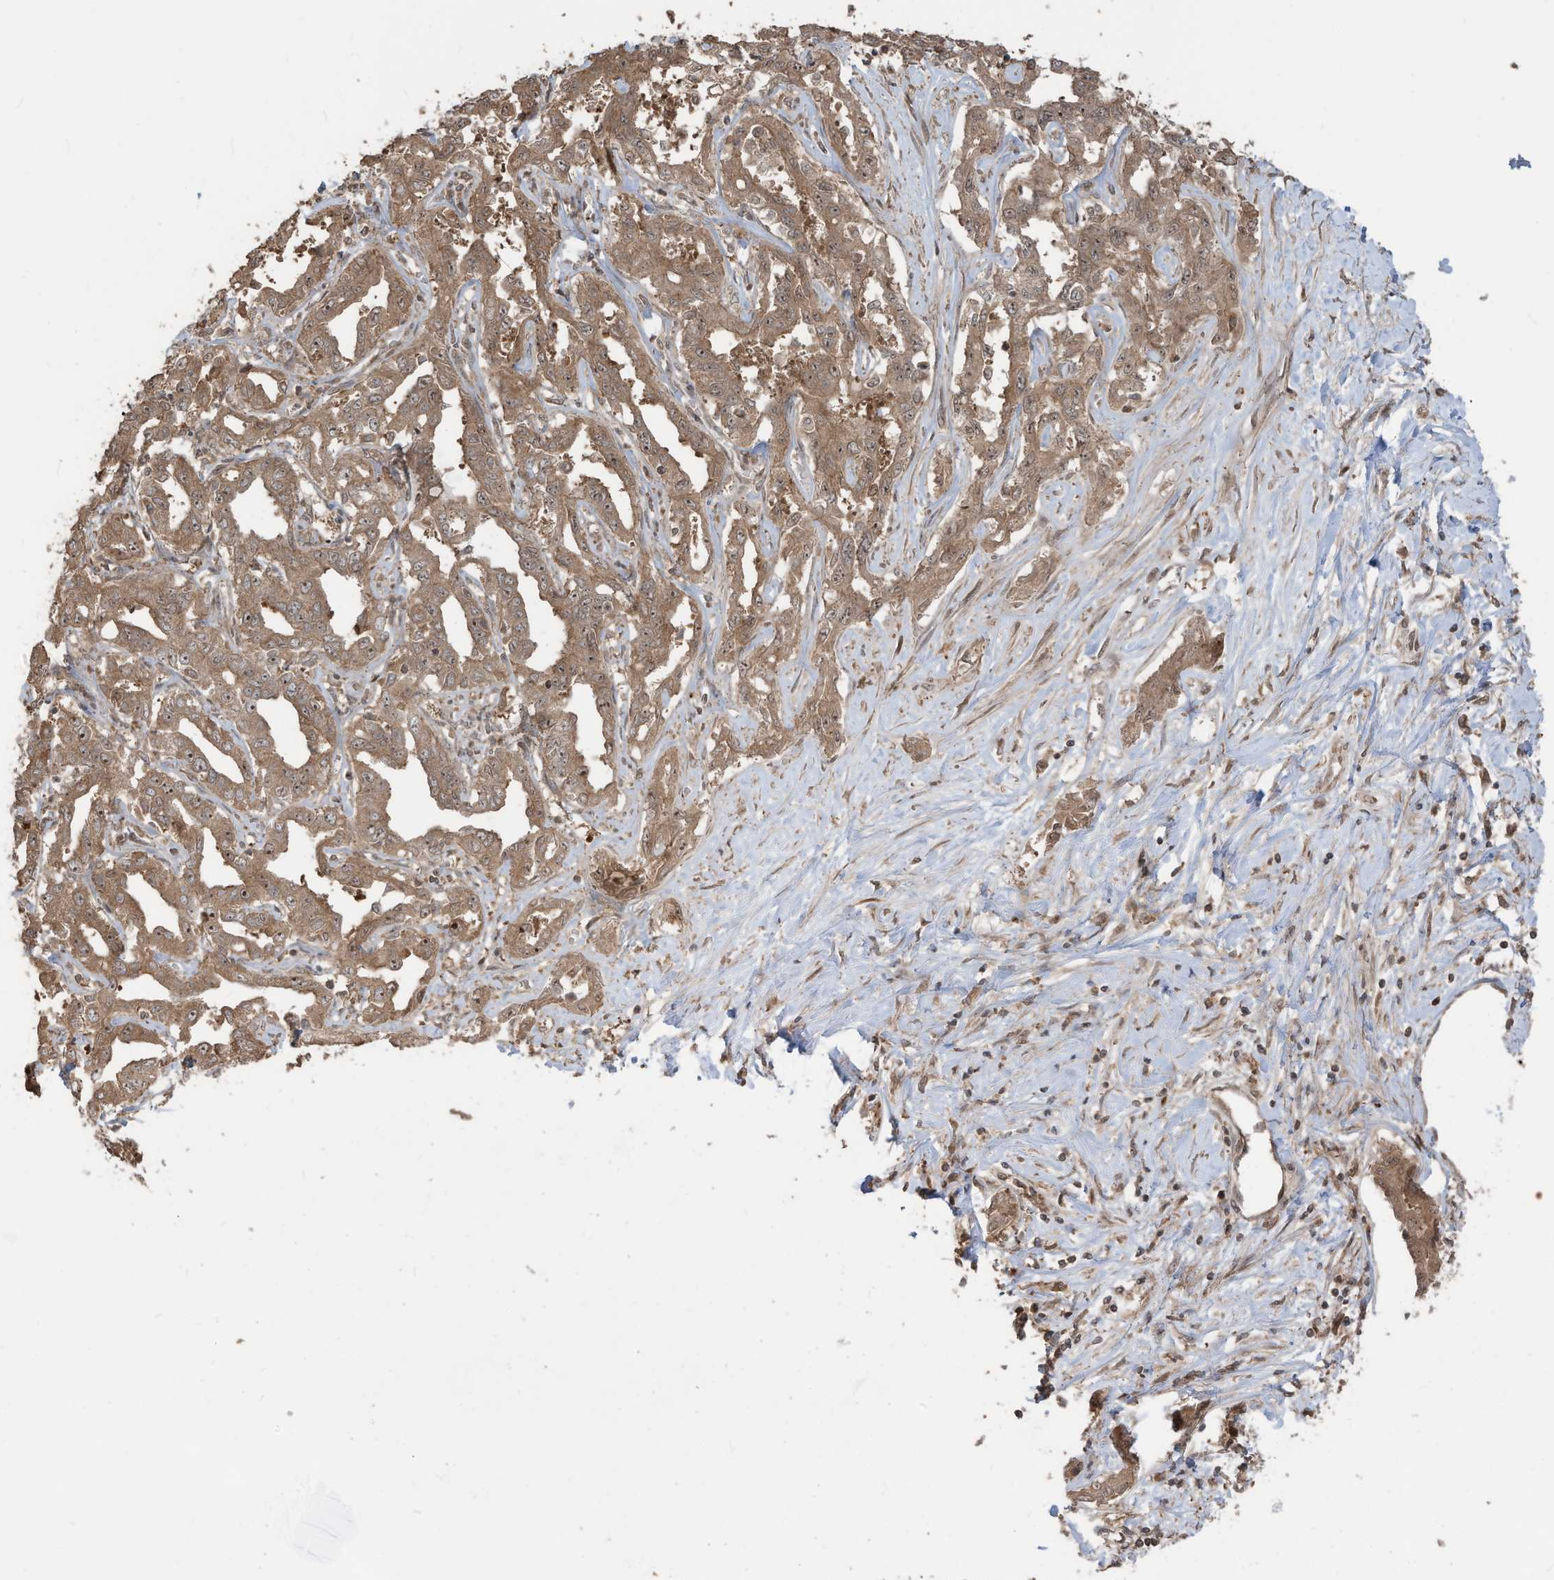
{"staining": {"intensity": "moderate", "quantity": ">75%", "location": "cytoplasmic/membranous,nuclear"}, "tissue": "liver cancer", "cell_type": "Tumor cells", "image_type": "cancer", "snomed": [{"axis": "morphology", "description": "Cholangiocarcinoma"}, {"axis": "topography", "description": "Liver"}], "caption": "This photomicrograph exhibits immunohistochemistry (IHC) staining of liver cancer, with medium moderate cytoplasmic/membranous and nuclear staining in about >75% of tumor cells.", "gene": "CARF", "patient": {"sex": "male", "age": 59}}